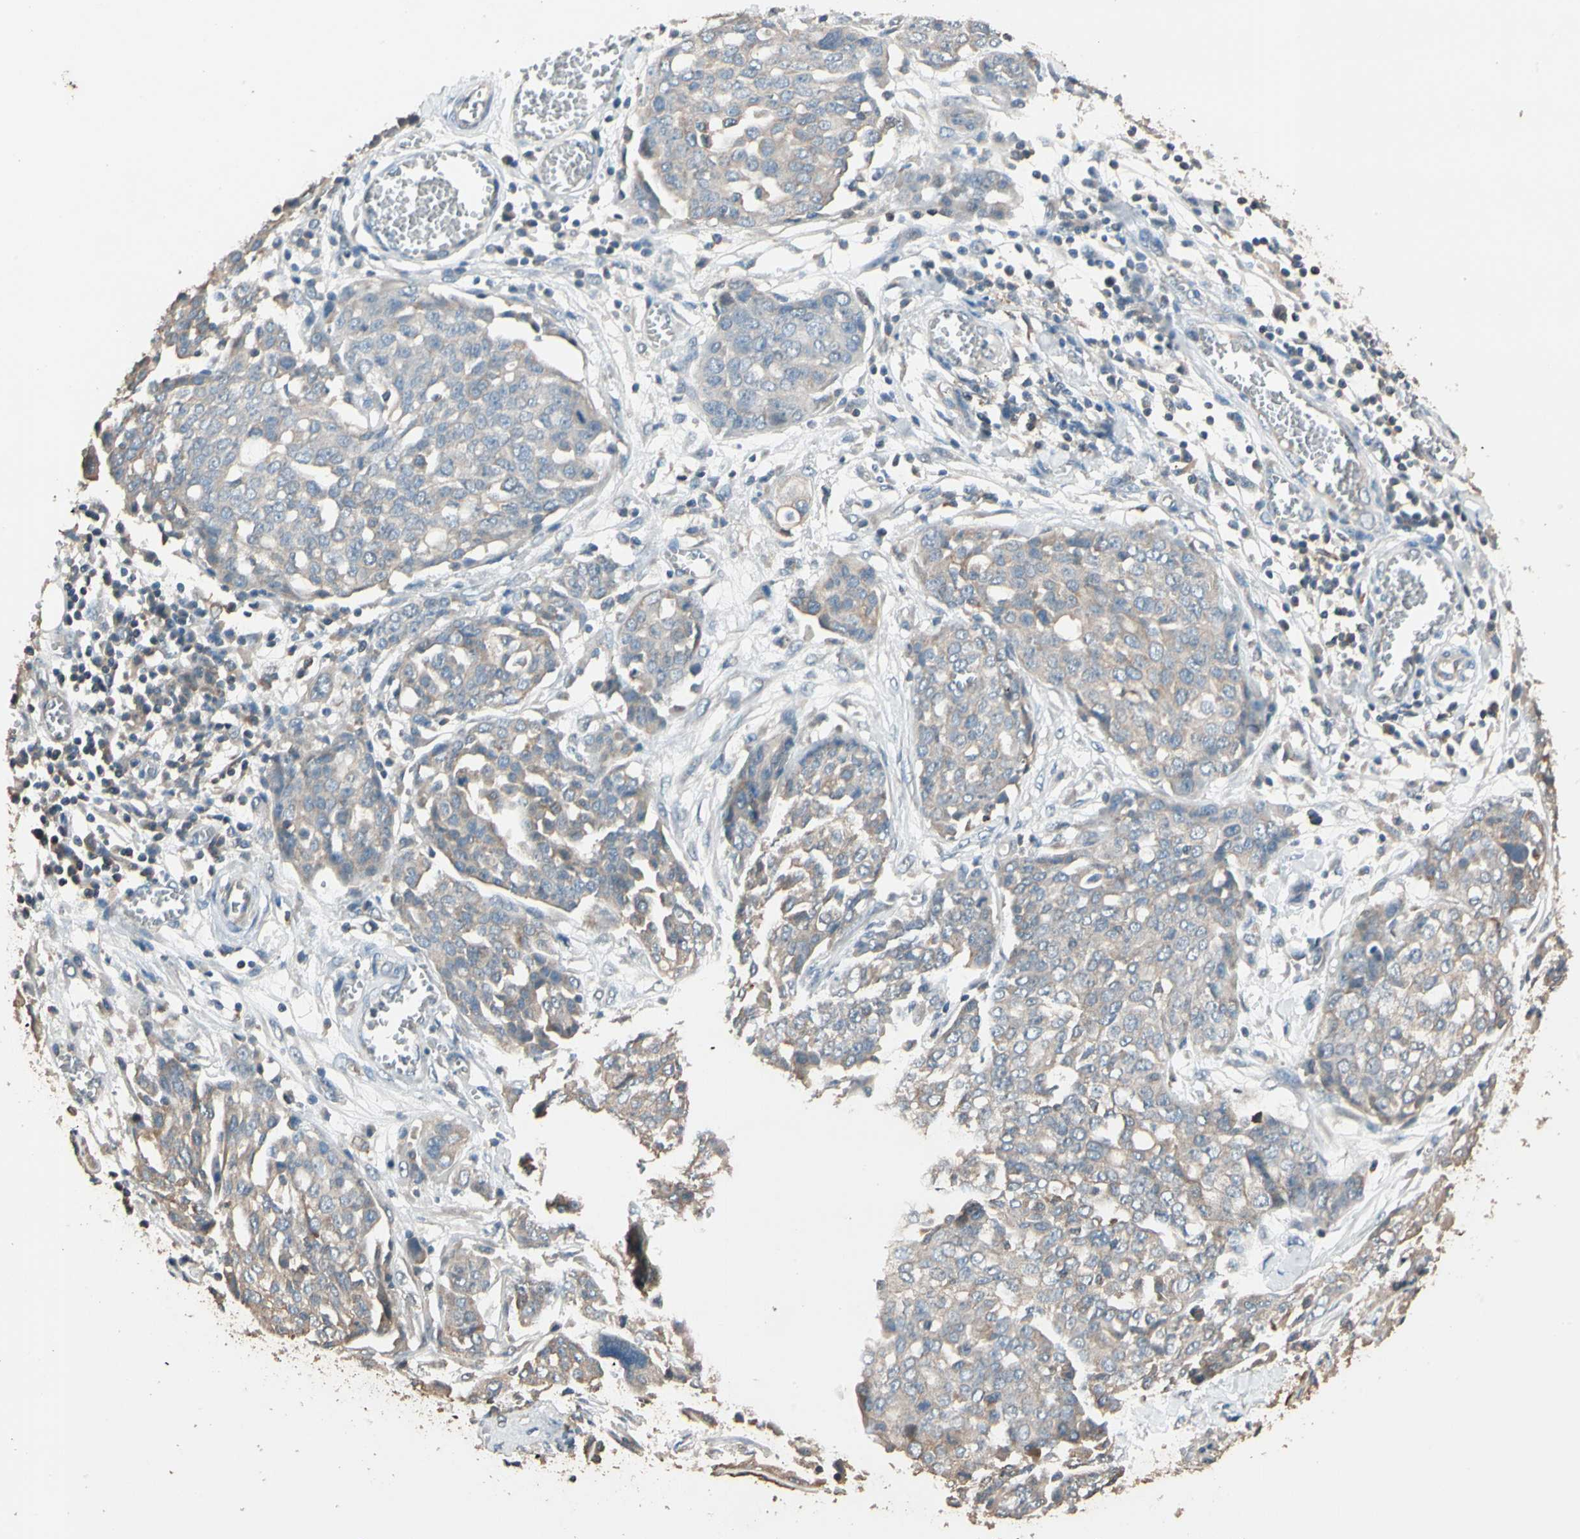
{"staining": {"intensity": "weak", "quantity": "25%-75%", "location": "cytoplasmic/membranous"}, "tissue": "ovarian cancer", "cell_type": "Tumor cells", "image_type": "cancer", "snomed": [{"axis": "morphology", "description": "Cystadenocarcinoma, serous, NOS"}, {"axis": "topography", "description": "Soft tissue"}, {"axis": "topography", "description": "Ovary"}], "caption": "This micrograph displays ovarian cancer stained with immunohistochemistry to label a protein in brown. The cytoplasmic/membranous of tumor cells show weak positivity for the protein. Nuclei are counter-stained blue.", "gene": "MAP3K7", "patient": {"sex": "female", "age": 57}}